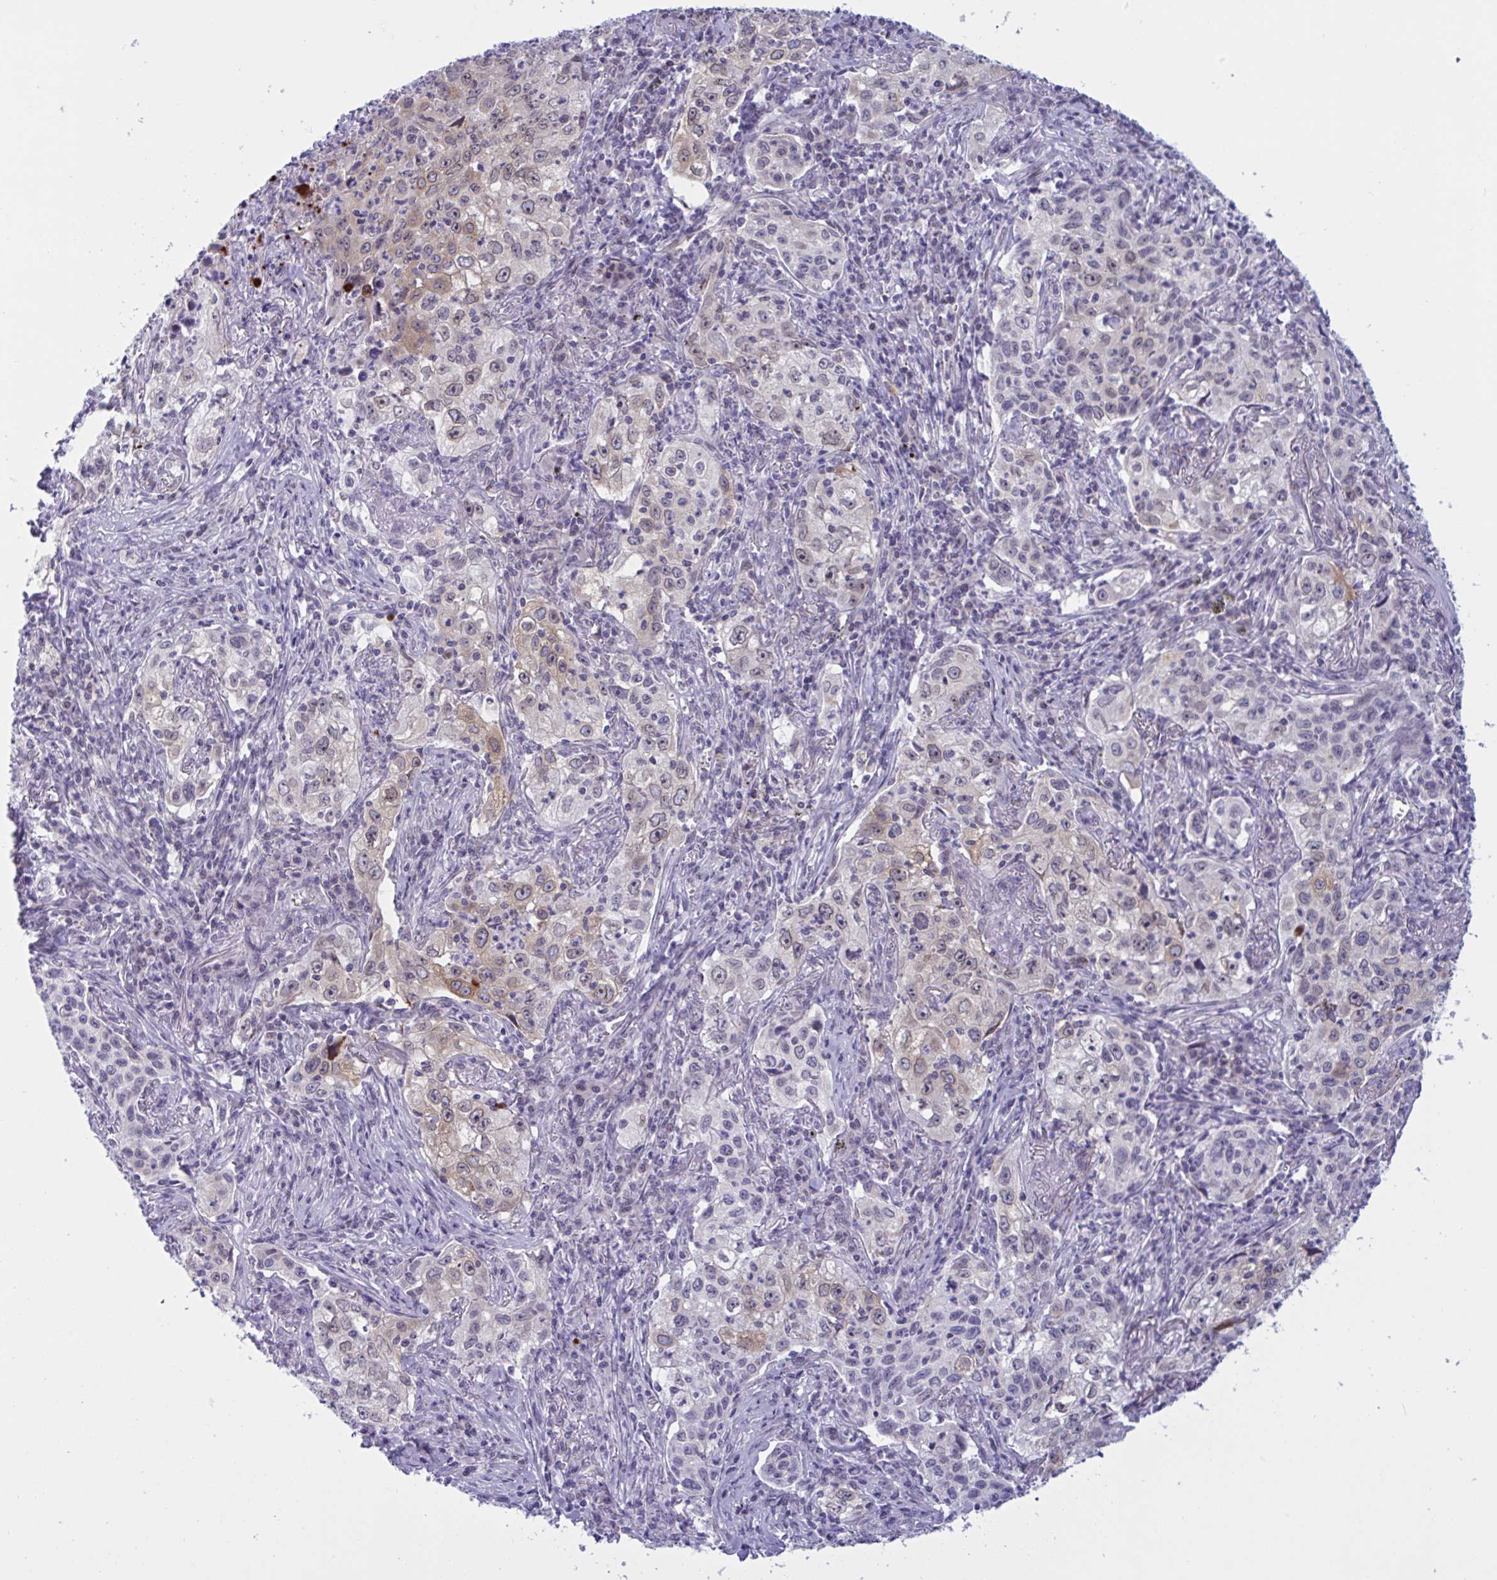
{"staining": {"intensity": "weak", "quantity": ">75%", "location": "cytoplasmic/membranous,nuclear"}, "tissue": "lung cancer", "cell_type": "Tumor cells", "image_type": "cancer", "snomed": [{"axis": "morphology", "description": "Squamous cell carcinoma, NOS"}, {"axis": "topography", "description": "Lung"}], "caption": "A high-resolution image shows immunohistochemistry (IHC) staining of lung cancer, which demonstrates weak cytoplasmic/membranous and nuclear staining in approximately >75% of tumor cells.", "gene": "DOCK11", "patient": {"sex": "male", "age": 71}}